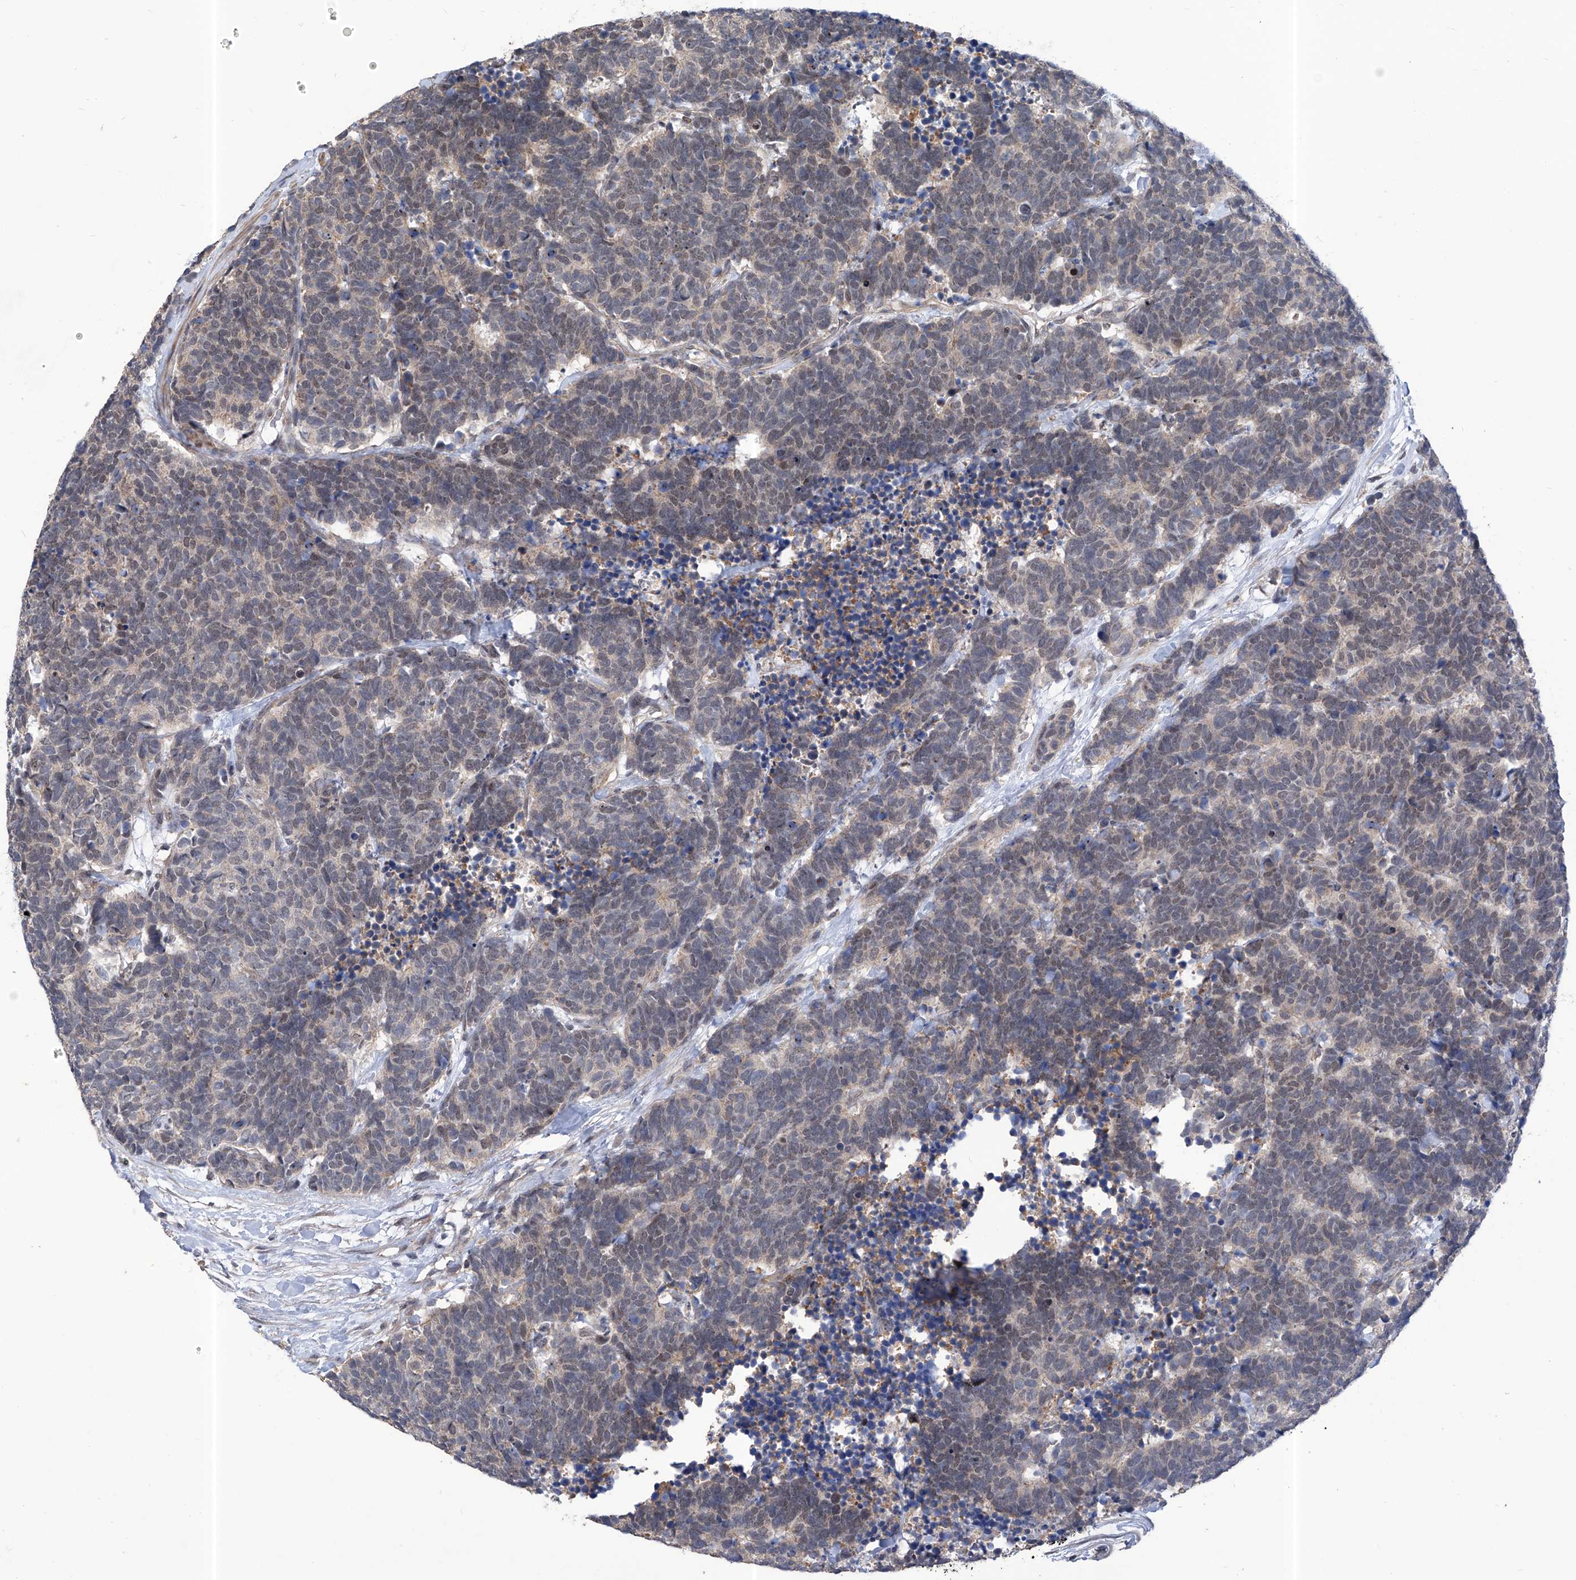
{"staining": {"intensity": "weak", "quantity": "<25%", "location": "nuclear"}, "tissue": "carcinoid", "cell_type": "Tumor cells", "image_type": "cancer", "snomed": [{"axis": "morphology", "description": "Carcinoma, NOS"}, {"axis": "morphology", "description": "Carcinoid, malignant, NOS"}, {"axis": "topography", "description": "Urinary bladder"}], "caption": "Tumor cells show no significant expression in carcinoid.", "gene": "KIFC2", "patient": {"sex": "male", "age": 57}}